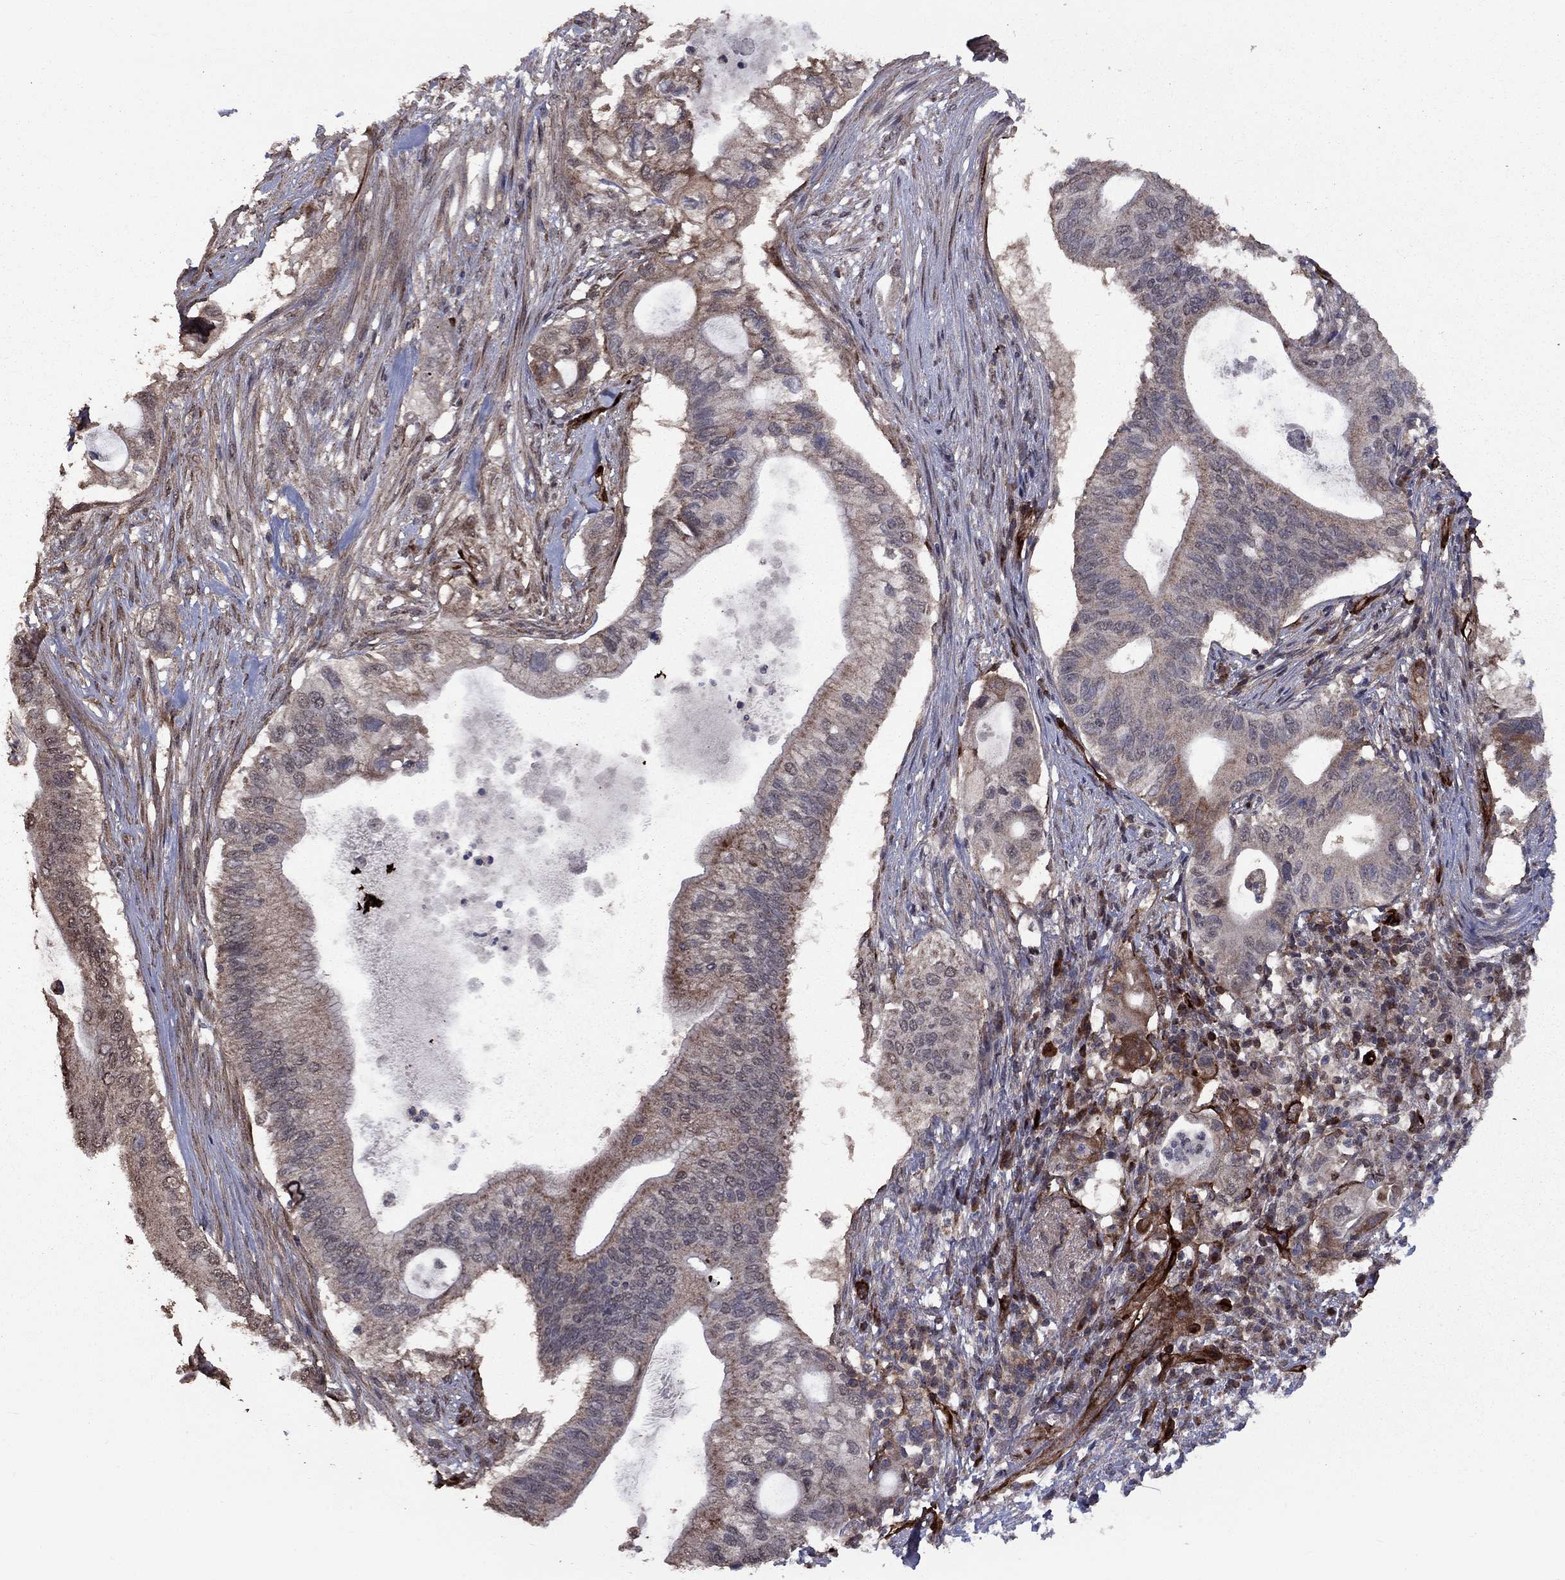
{"staining": {"intensity": "moderate", "quantity": "25%-75%", "location": "cytoplasmic/membranous"}, "tissue": "pancreatic cancer", "cell_type": "Tumor cells", "image_type": "cancer", "snomed": [{"axis": "morphology", "description": "Adenocarcinoma, NOS"}, {"axis": "topography", "description": "Pancreas"}], "caption": "Protein staining of pancreatic cancer tissue shows moderate cytoplasmic/membranous expression in about 25%-75% of tumor cells.", "gene": "COL18A1", "patient": {"sex": "female", "age": 72}}